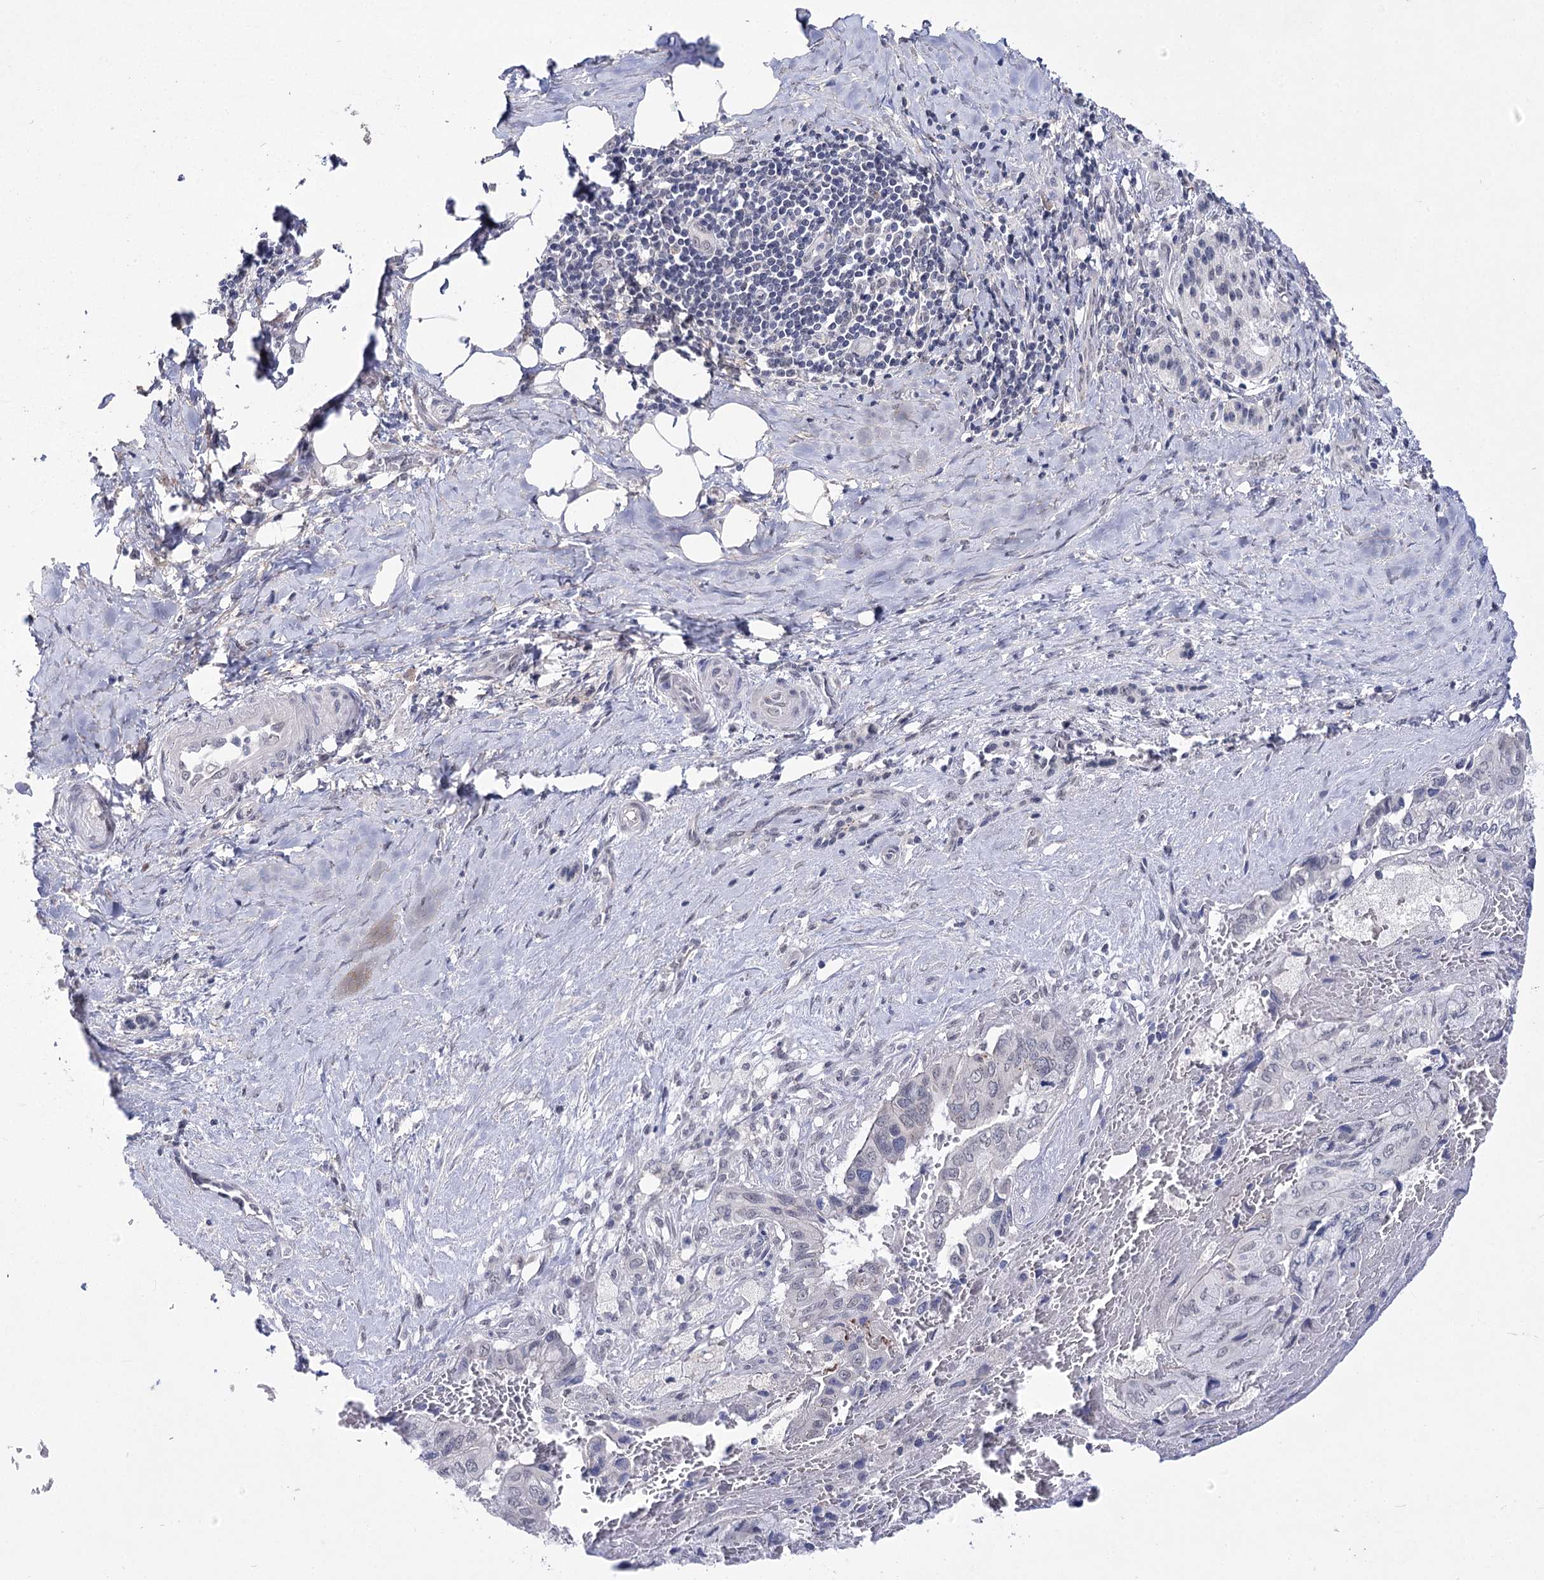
{"staining": {"intensity": "negative", "quantity": "none", "location": "none"}, "tissue": "pancreatic cancer", "cell_type": "Tumor cells", "image_type": "cancer", "snomed": [{"axis": "morphology", "description": "Adenocarcinoma, NOS"}, {"axis": "topography", "description": "Pancreas"}], "caption": "Protein analysis of adenocarcinoma (pancreatic) shows no significant expression in tumor cells.", "gene": "ATP10B", "patient": {"sex": "male", "age": 51}}